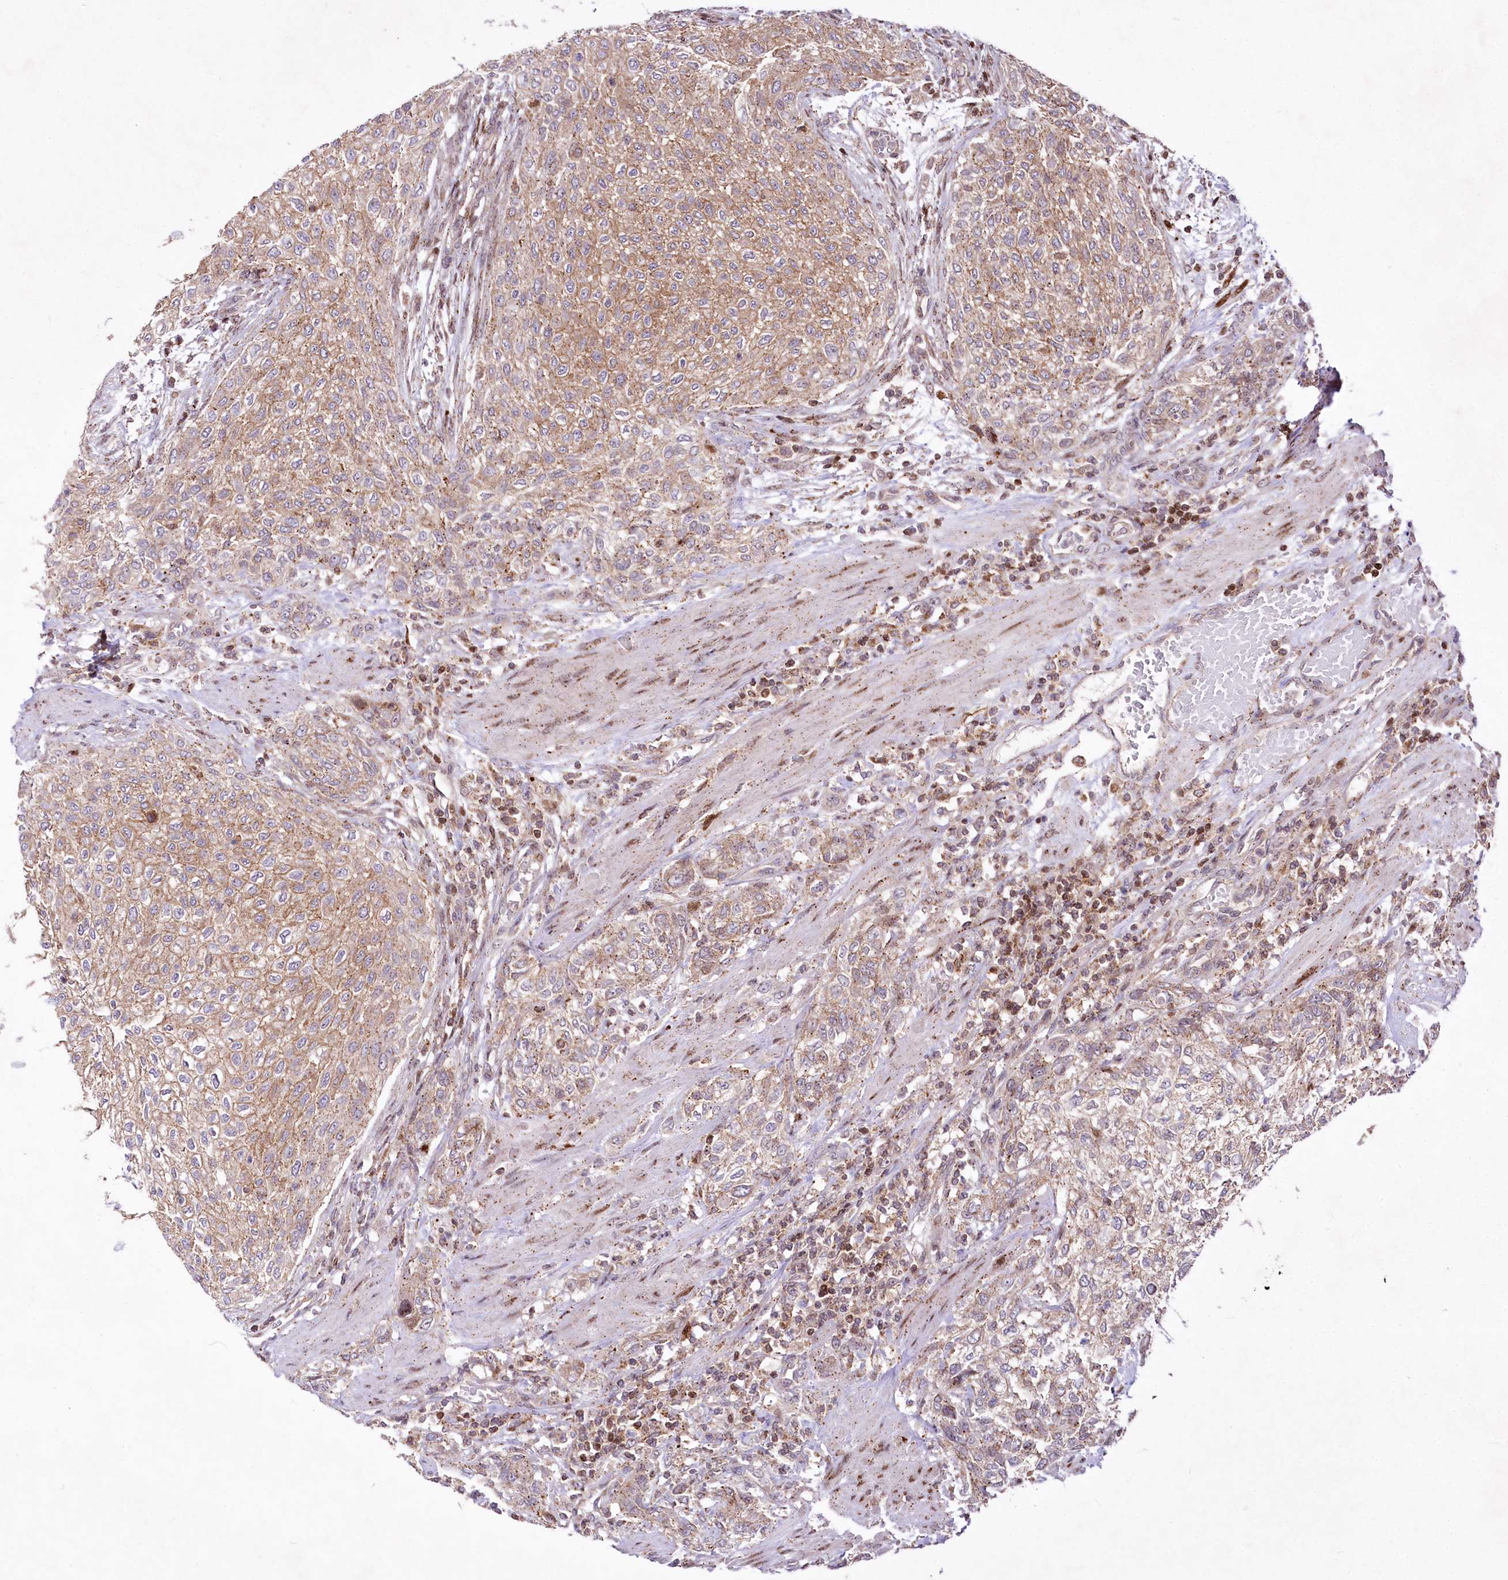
{"staining": {"intensity": "moderate", "quantity": ">75%", "location": "cytoplasmic/membranous"}, "tissue": "urothelial cancer", "cell_type": "Tumor cells", "image_type": "cancer", "snomed": [{"axis": "morphology", "description": "Urothelial carcinoma, High grade"}, {"axis": "topography", "description": "Urinary bladder"}], "caption": "IHC (DAB) staining of human urothelial cancer displays moderate cytoplasmic/membranous protein expression in about >75% of tumor cells.", "gene": "ZFYVE27", "patient": {"sex": "male", "age": 35}}